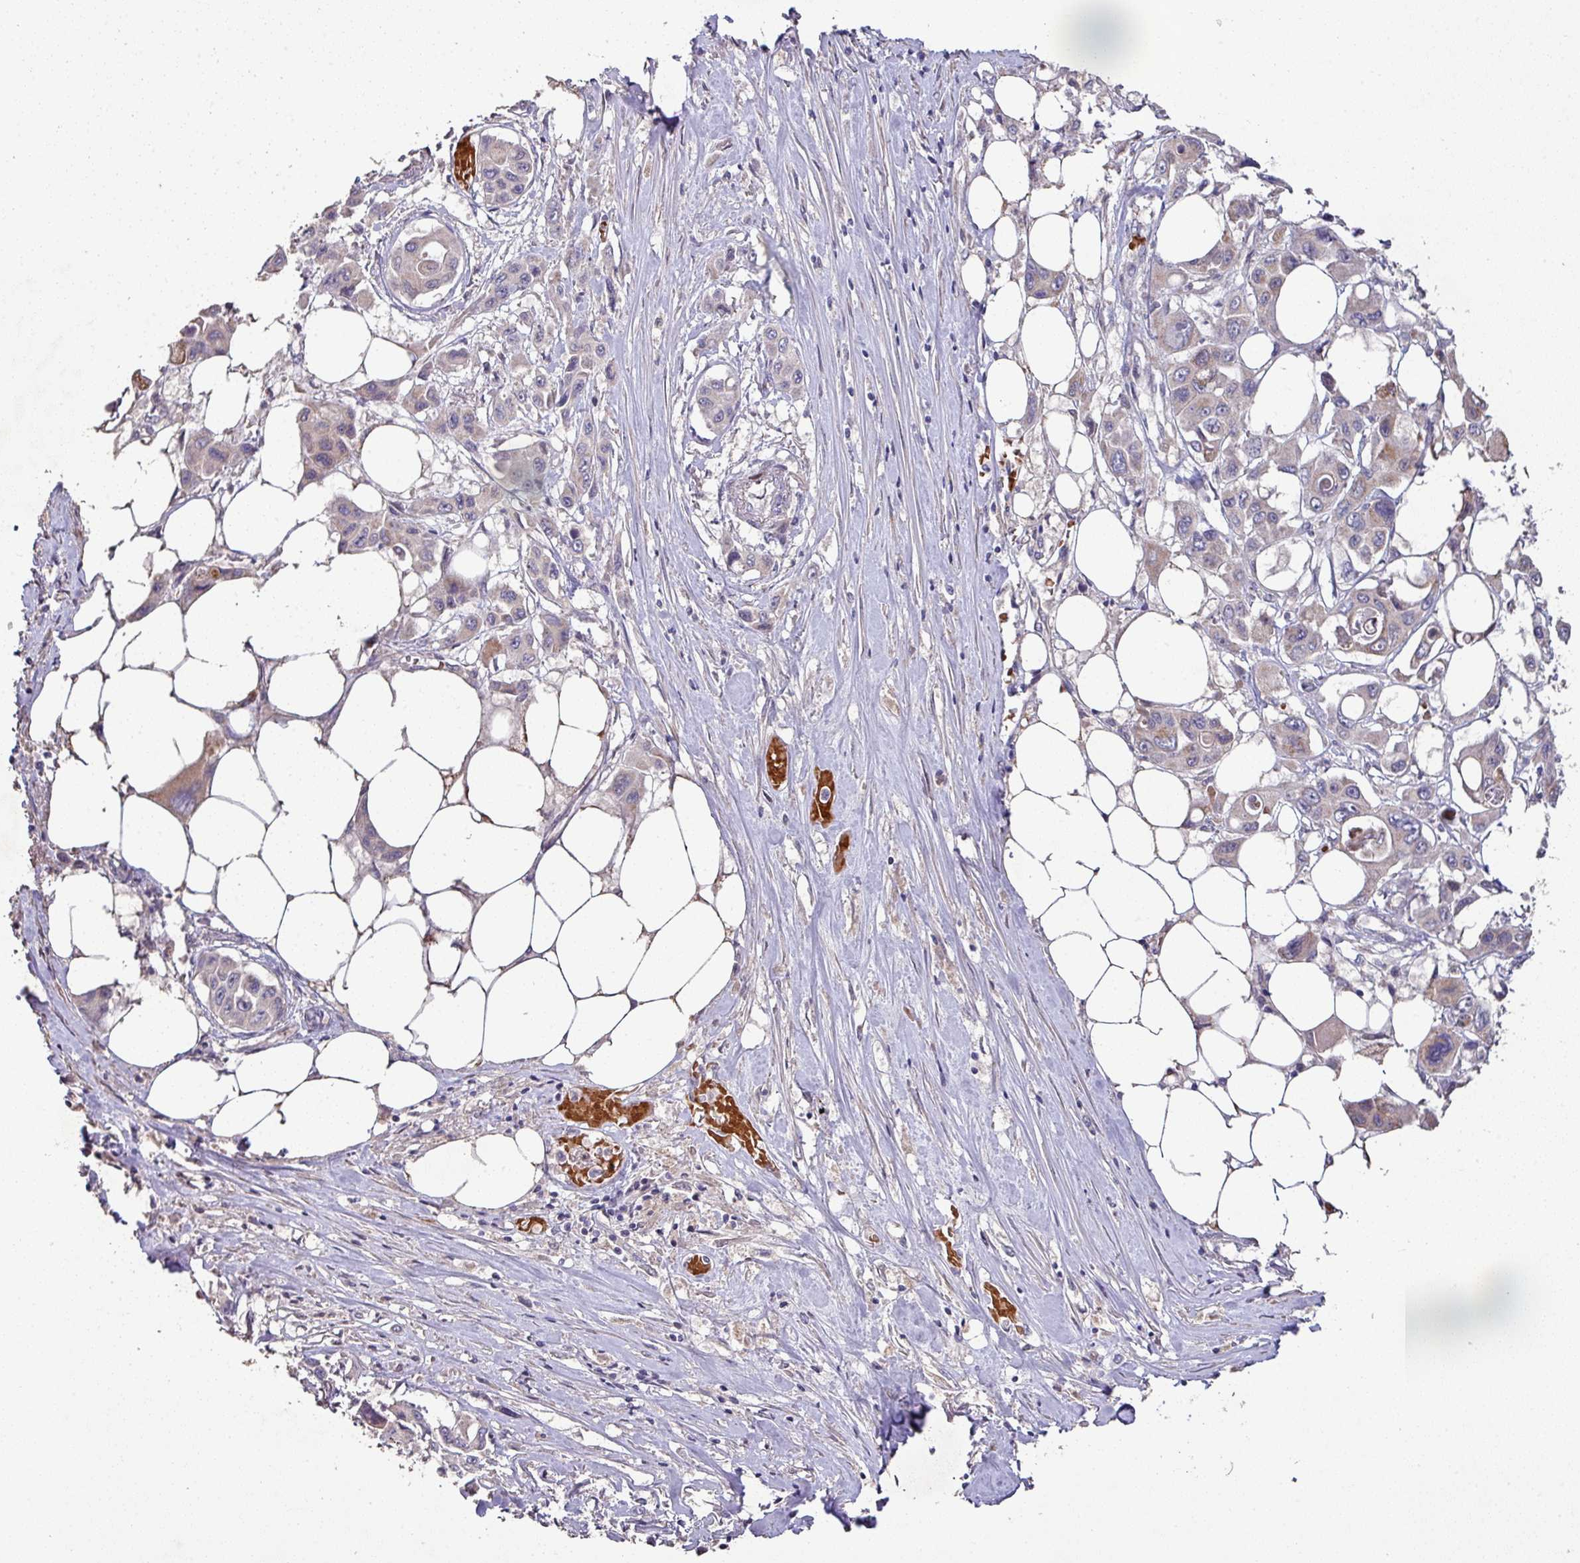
{"staining": {"intensity": "weak", "quantity": "<25%", "location": "cytoplasmic/membranous"}, "tissue": "pancreatic cancer", "cell_type": "Tumor cells", "image_type": "cancer", "snomed": [{"axis": "morphology", "description": "Adenocarcinoma, NOS"}, {"axis": "topography", "description": "Pancreas"}], "caption": "Human pancreatic cancer stained for a protein using immunohistochemistry (IHC) demonstrates no positivity in tumor cells.", "gene": "RPL23A", "patient": {"sex": "male", "age": 92}}